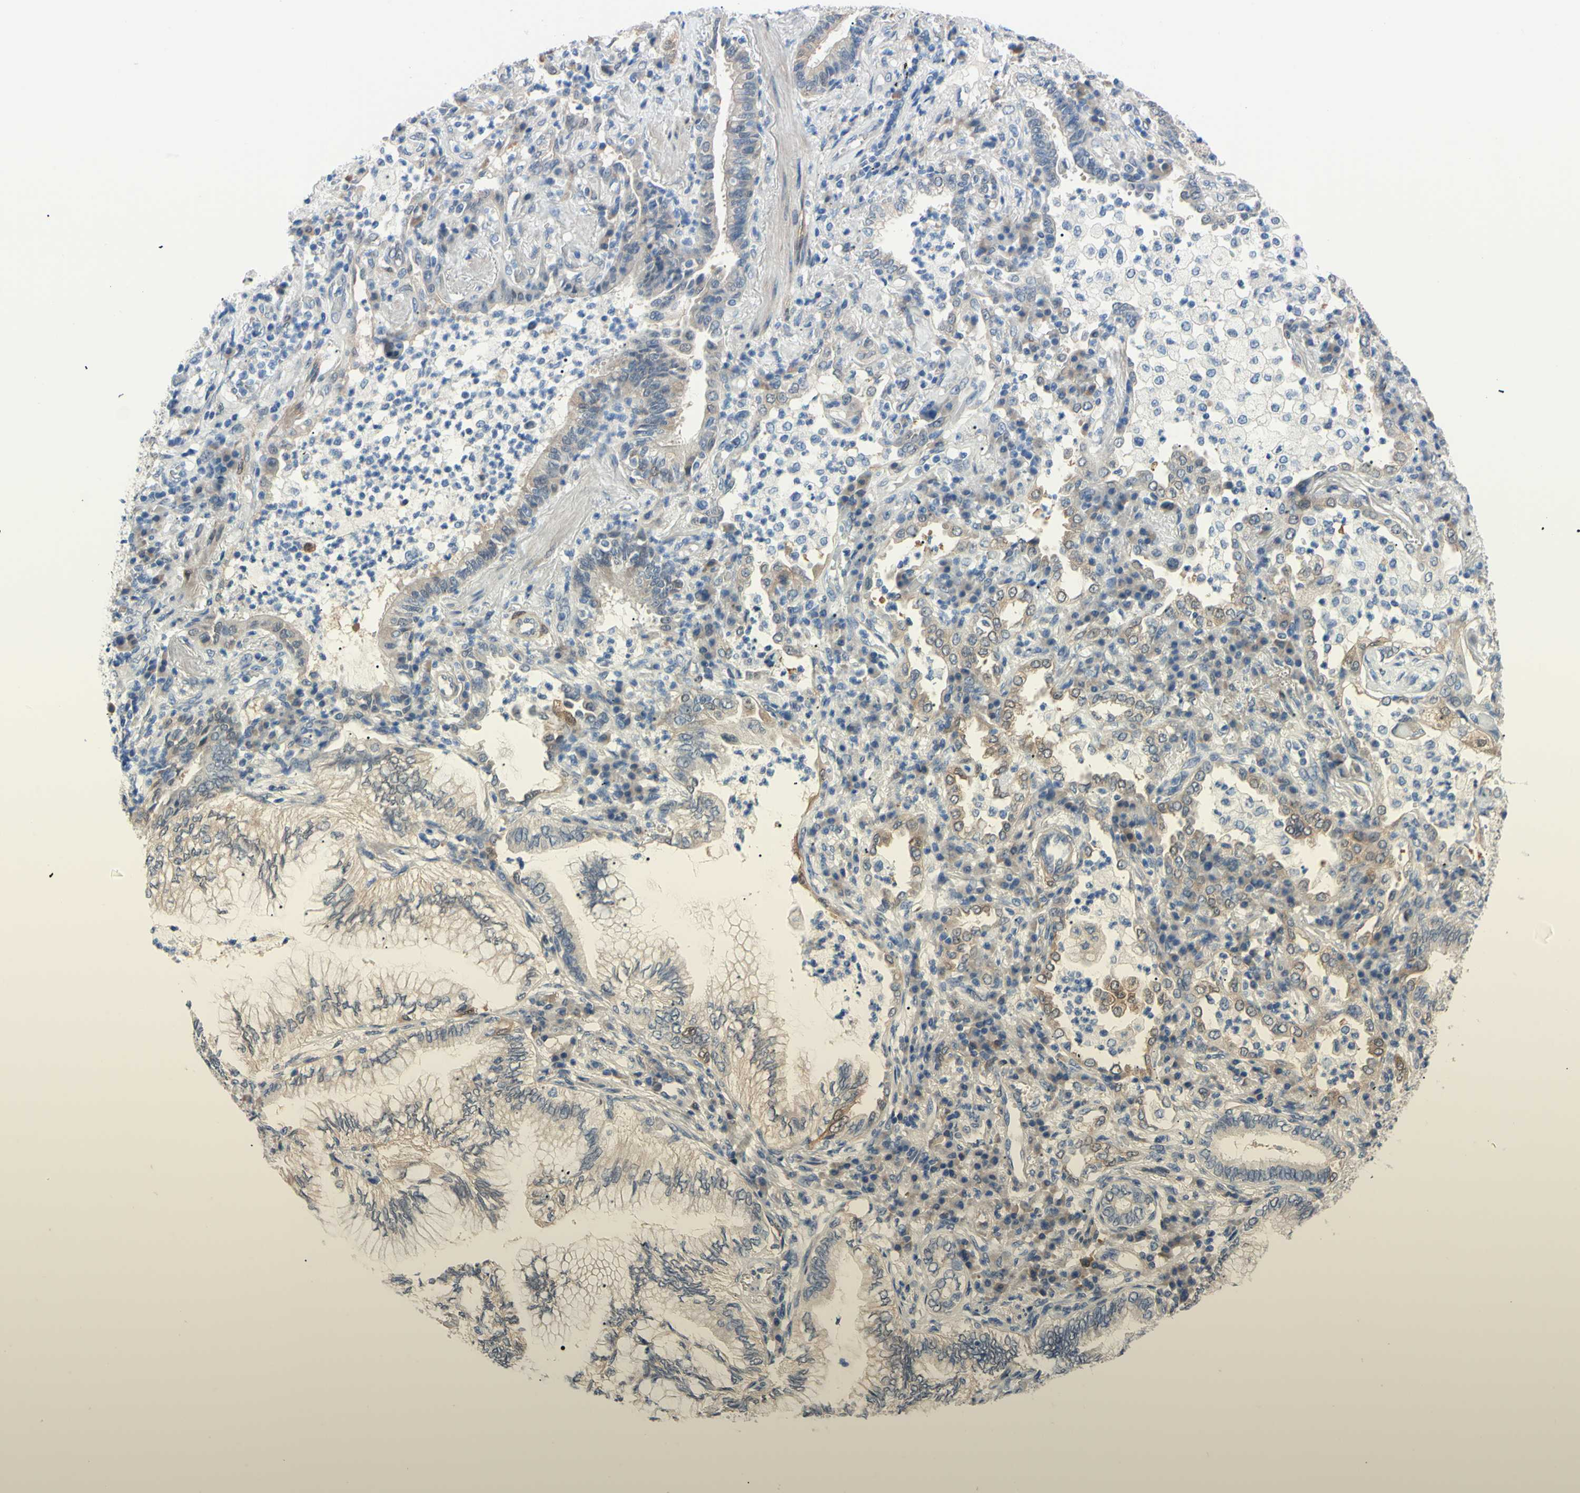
{"staining": {"intensity": "weak", "quantity": ">75%", "location": "cytoplasmic/membranous"}, "tissue": "lung cancer", "cell_type": "Tumor cells", "image_type": "cancer", "snomed": [{"axis": "morphology", "description": "Normal tissue, NOS"}, {"axis": "morphology", "description": "Adenocarcinoma, NOS"}, {"axis": "topography", "description": "Bronchus"}, {"axis": "topography", "description": "Lung"}], "caption": "Lung adenocarcinoma tissue reveals weak cytoplasmic/membranous staining in about >75% of tumor cells, visualized by immunohistochemistry.", "gene": "NOL3", "patient": {"sex": "female", "age": 70}}